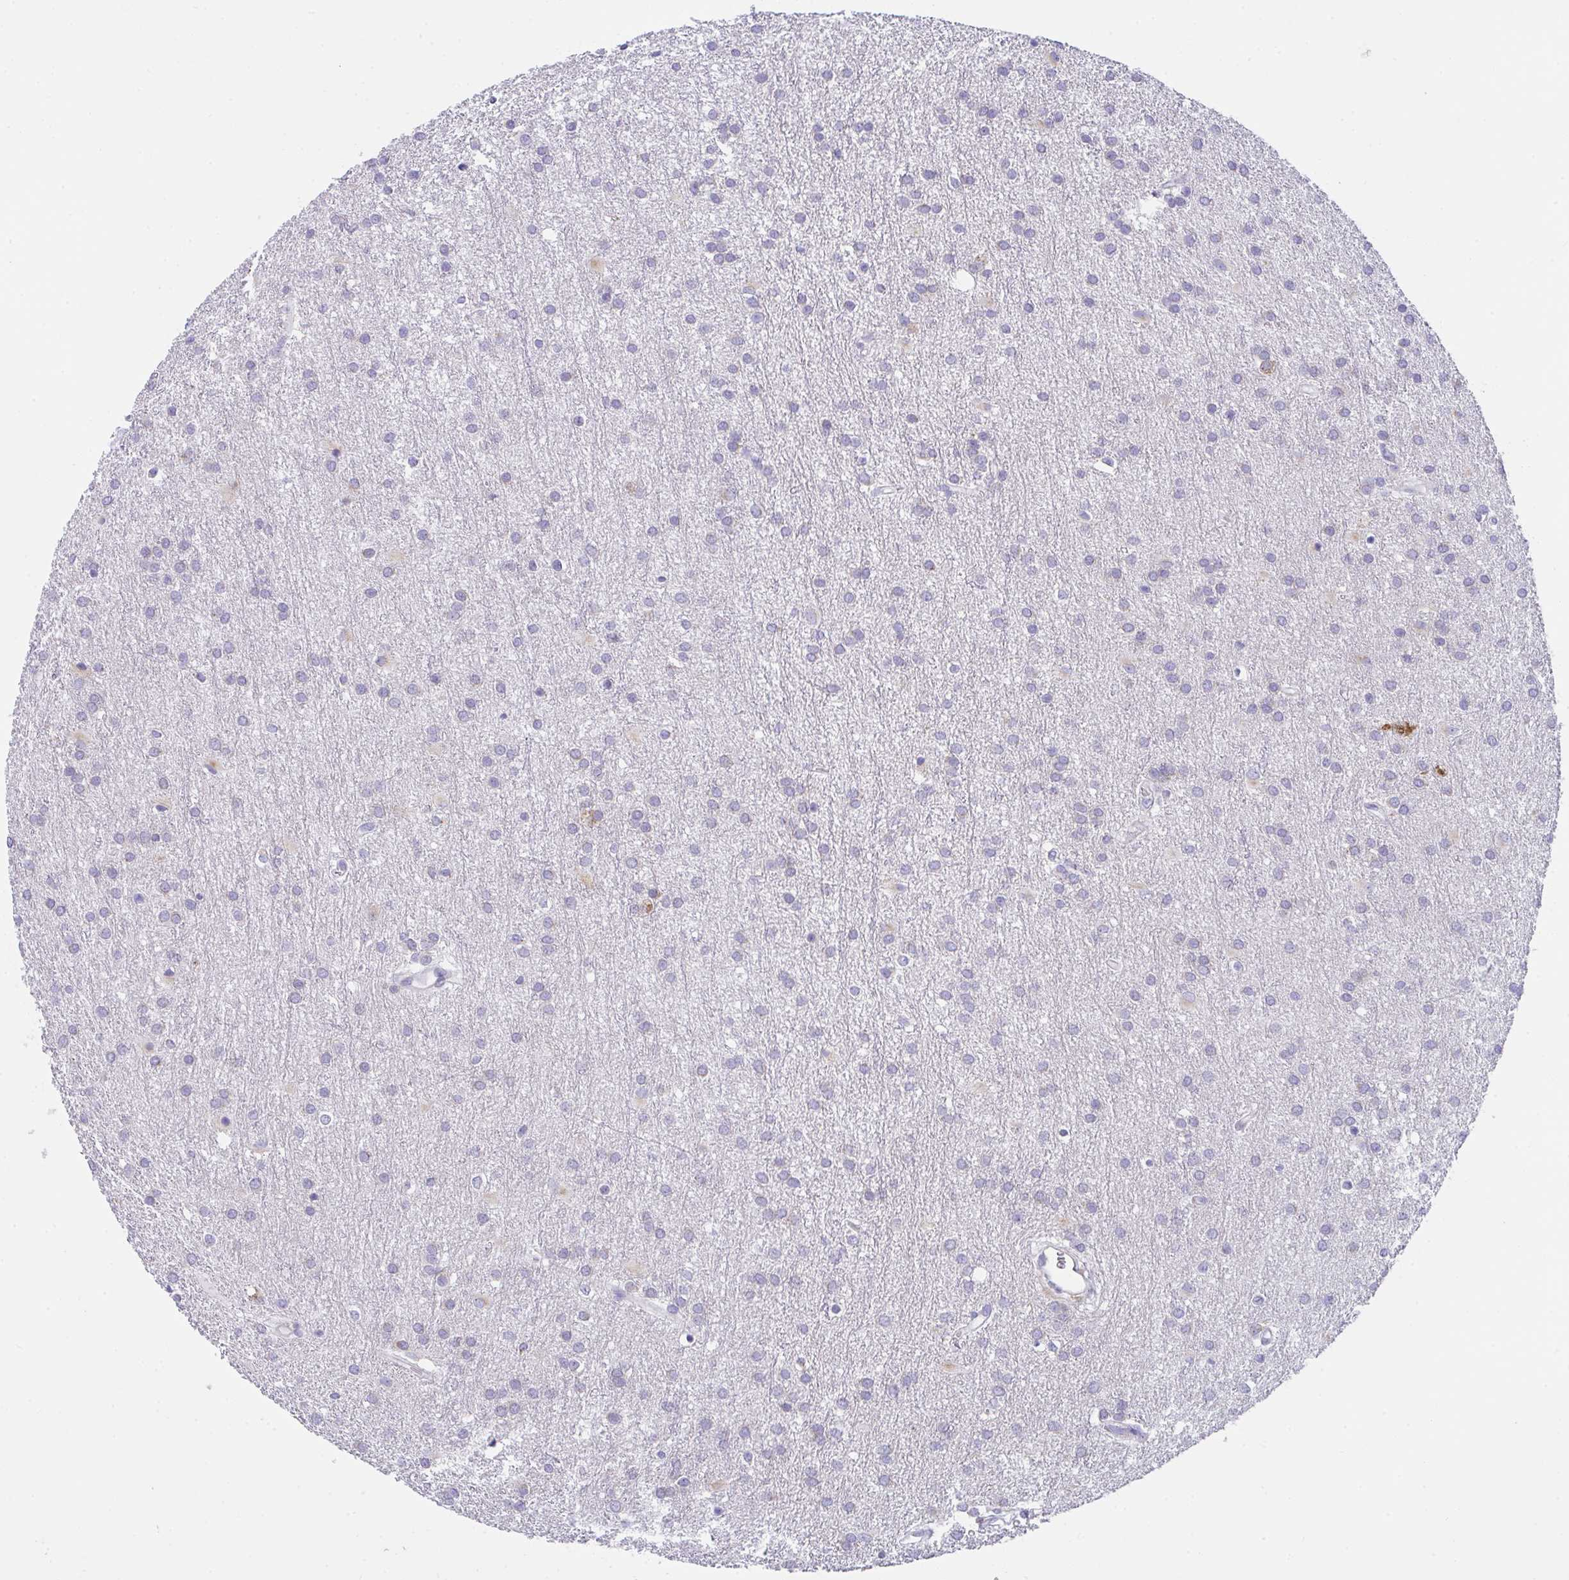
{"staining": {"intensity": "negative", "quantity": "none", "location": "none"}, "tissue": "glioma", "cell_type": "Tumor cells", "image_type": "cancer", "snomed": [{"axis": "morphology", "description": "Glioma, malignant, Low grade"}, {"axis": "topography", "description": "Brain"}], "caption": "Immunohistochemistry histopathology image of neoplastic tissue: malignant glioma (low-grade) stained with DAB (3,3'-diaminobenzidine) shows no significant protein staining in tumor cells.", "gene": "MIA3", "patient": {"sex": "female", "age": 32}}